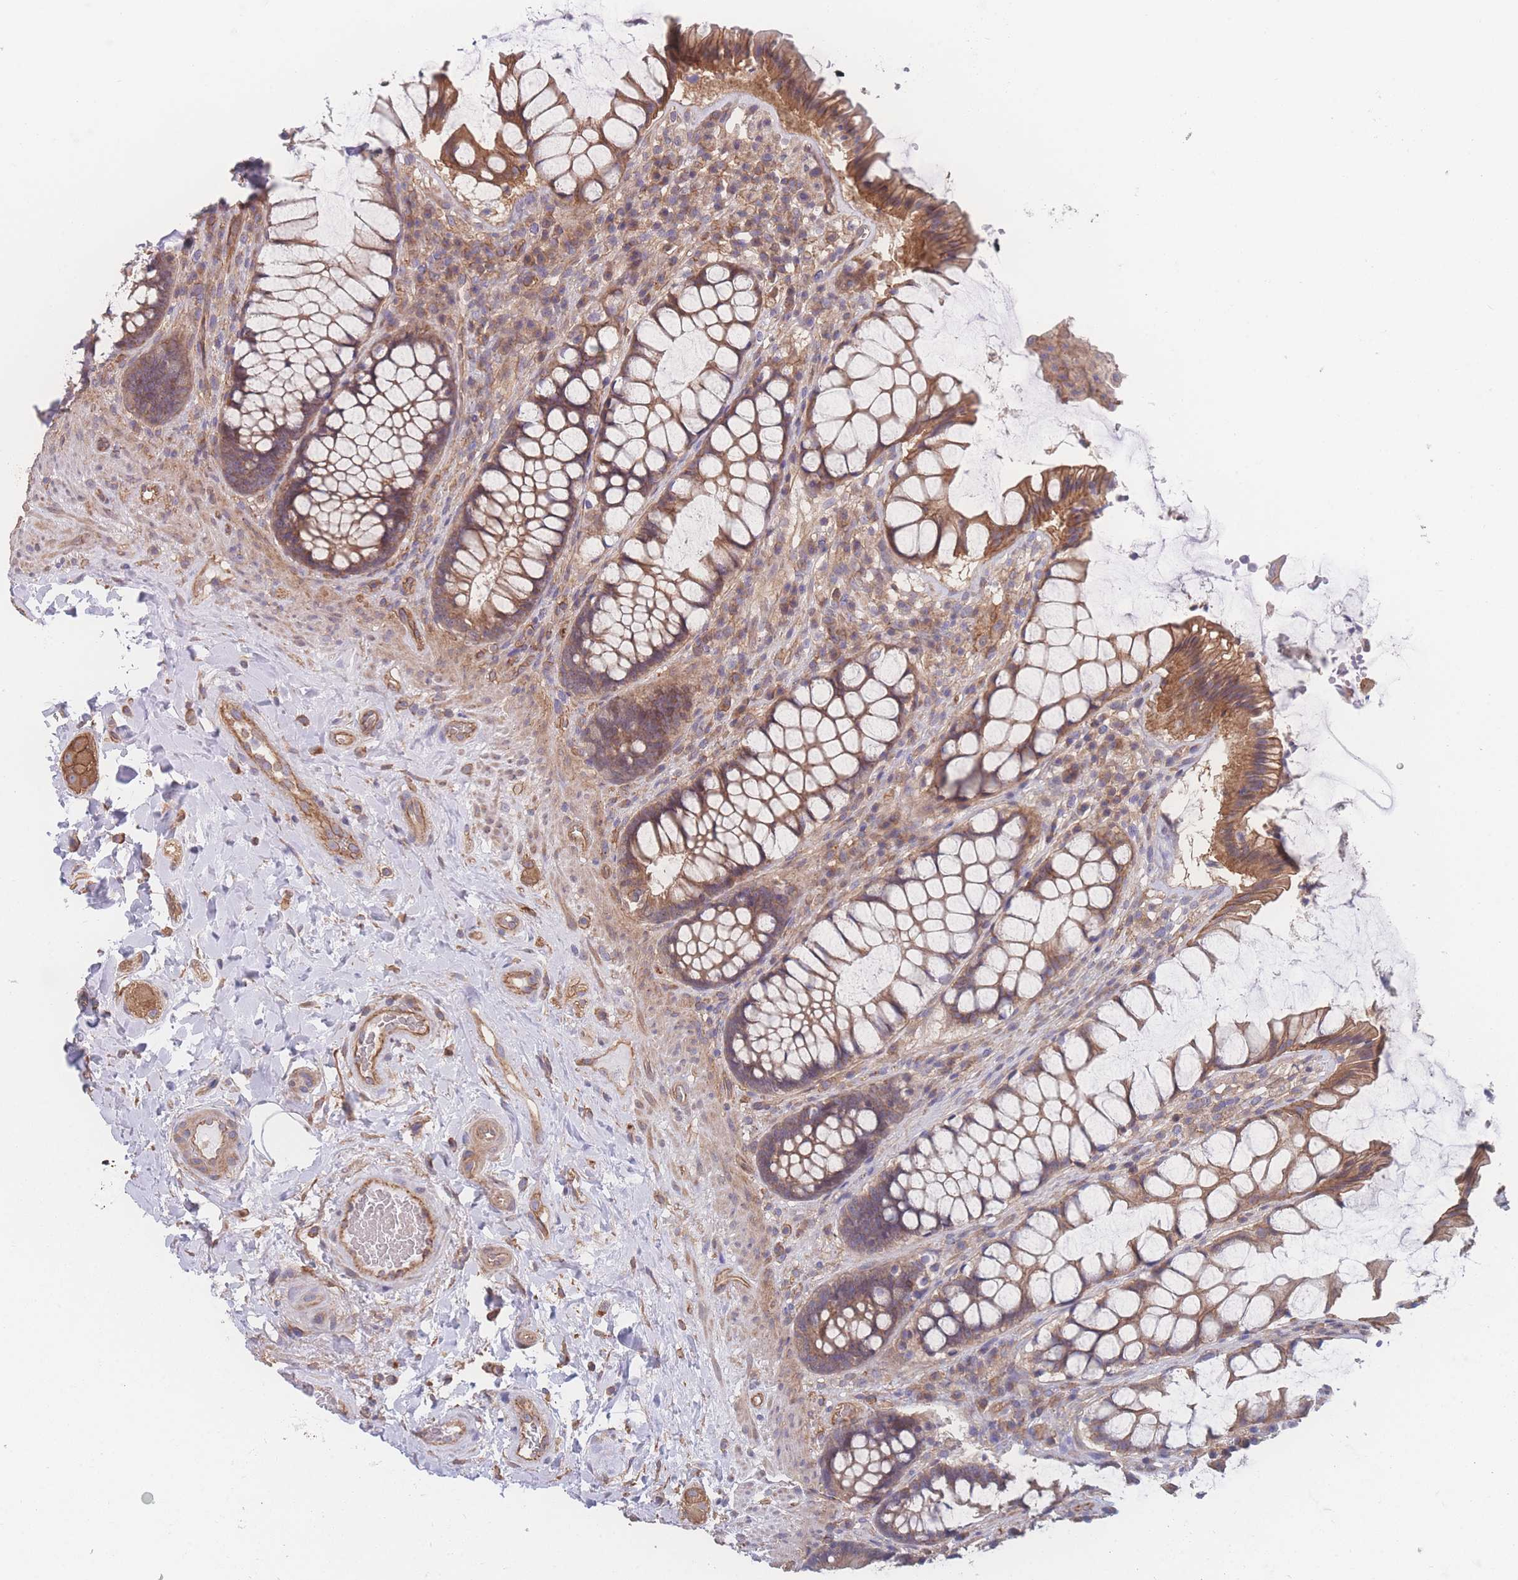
{"staining": {"intensity": "moderate", "quantity": ">75%", "location": "cytoplasmic/membranous"}, "tissue": "rectum", "cell_type": "Glandular cells", "image_type": "normal", "snomed": [{"axis": "morphology", "description": "Normal tissue, NOS"}, {"axis": "topography", "description": "Rectum"}], "caption": "Immunohistochemical staining of normal rectum reveals >75% levels of moderate cytoplasmic/membranous protein staining in approximately >75% of glandular cells. Immunohistochemistry (ihc) stains the protein in brown and the nuclei are stained blue.", "gene": "CFAP97", "patient": {"sex": "female", "age": 58}}